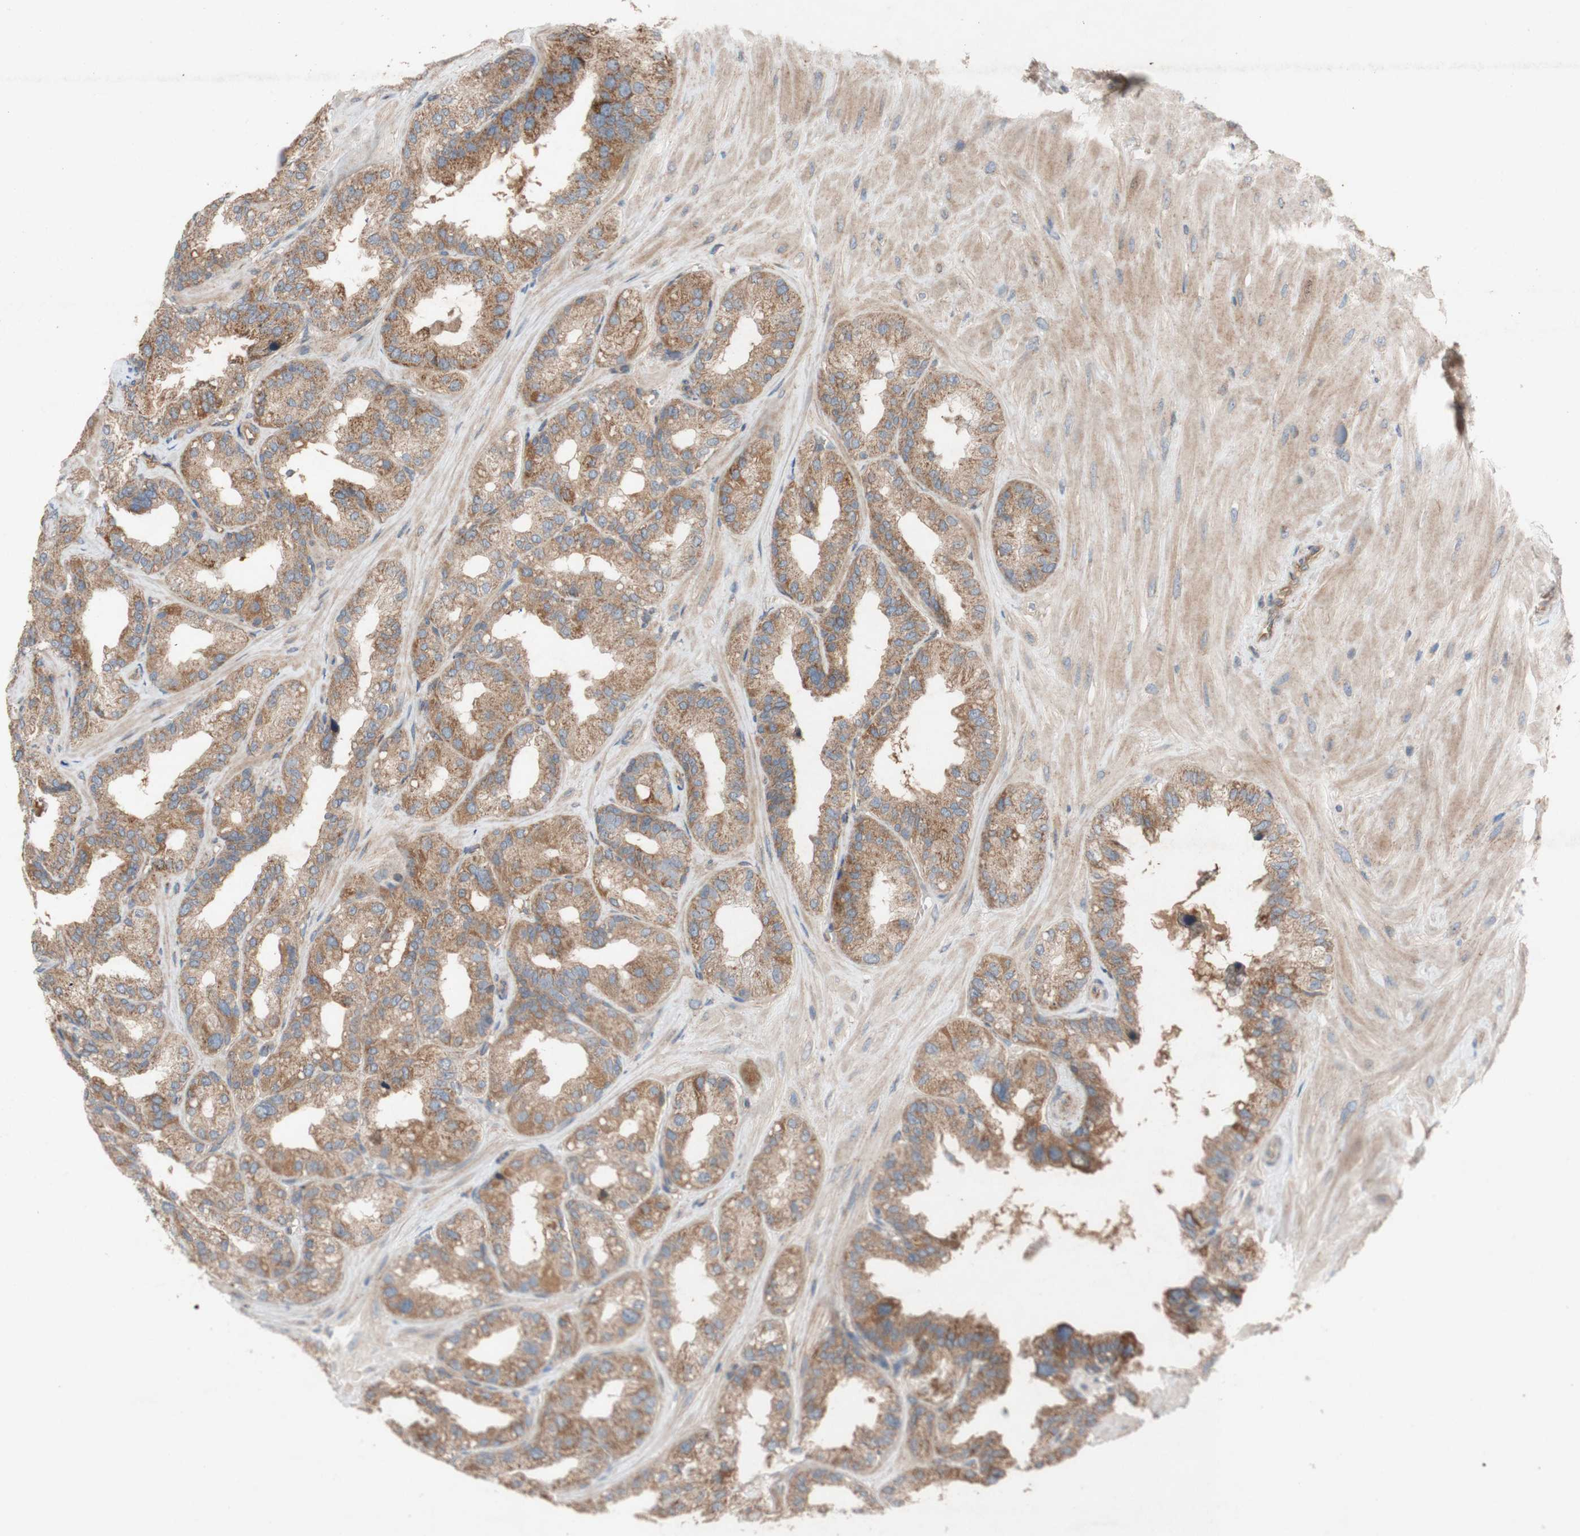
{"staining": {"intensity": "moderate", "quantity": ">75%", "location": "cytoplasmic/membranous"}, "tissue": "seminal vesicle", "cell_type": "Glandular cells", "image_type": "normal", "snomed": [{"axis": "morphology", "description": "Normal tissue, NOS"}, {"axis": "topography", "description": "Prostate"}, {"axis": "topography", "description": "Seminal veicle"}], "caption": "Brown immunohistochemical staining in normal human seminal vesicle reveals moderate cytoplasmic/membranous staining in approximately >75% of glandular cells.", "gene": "TST", "patient": {"sex": "male", "age": 51}}